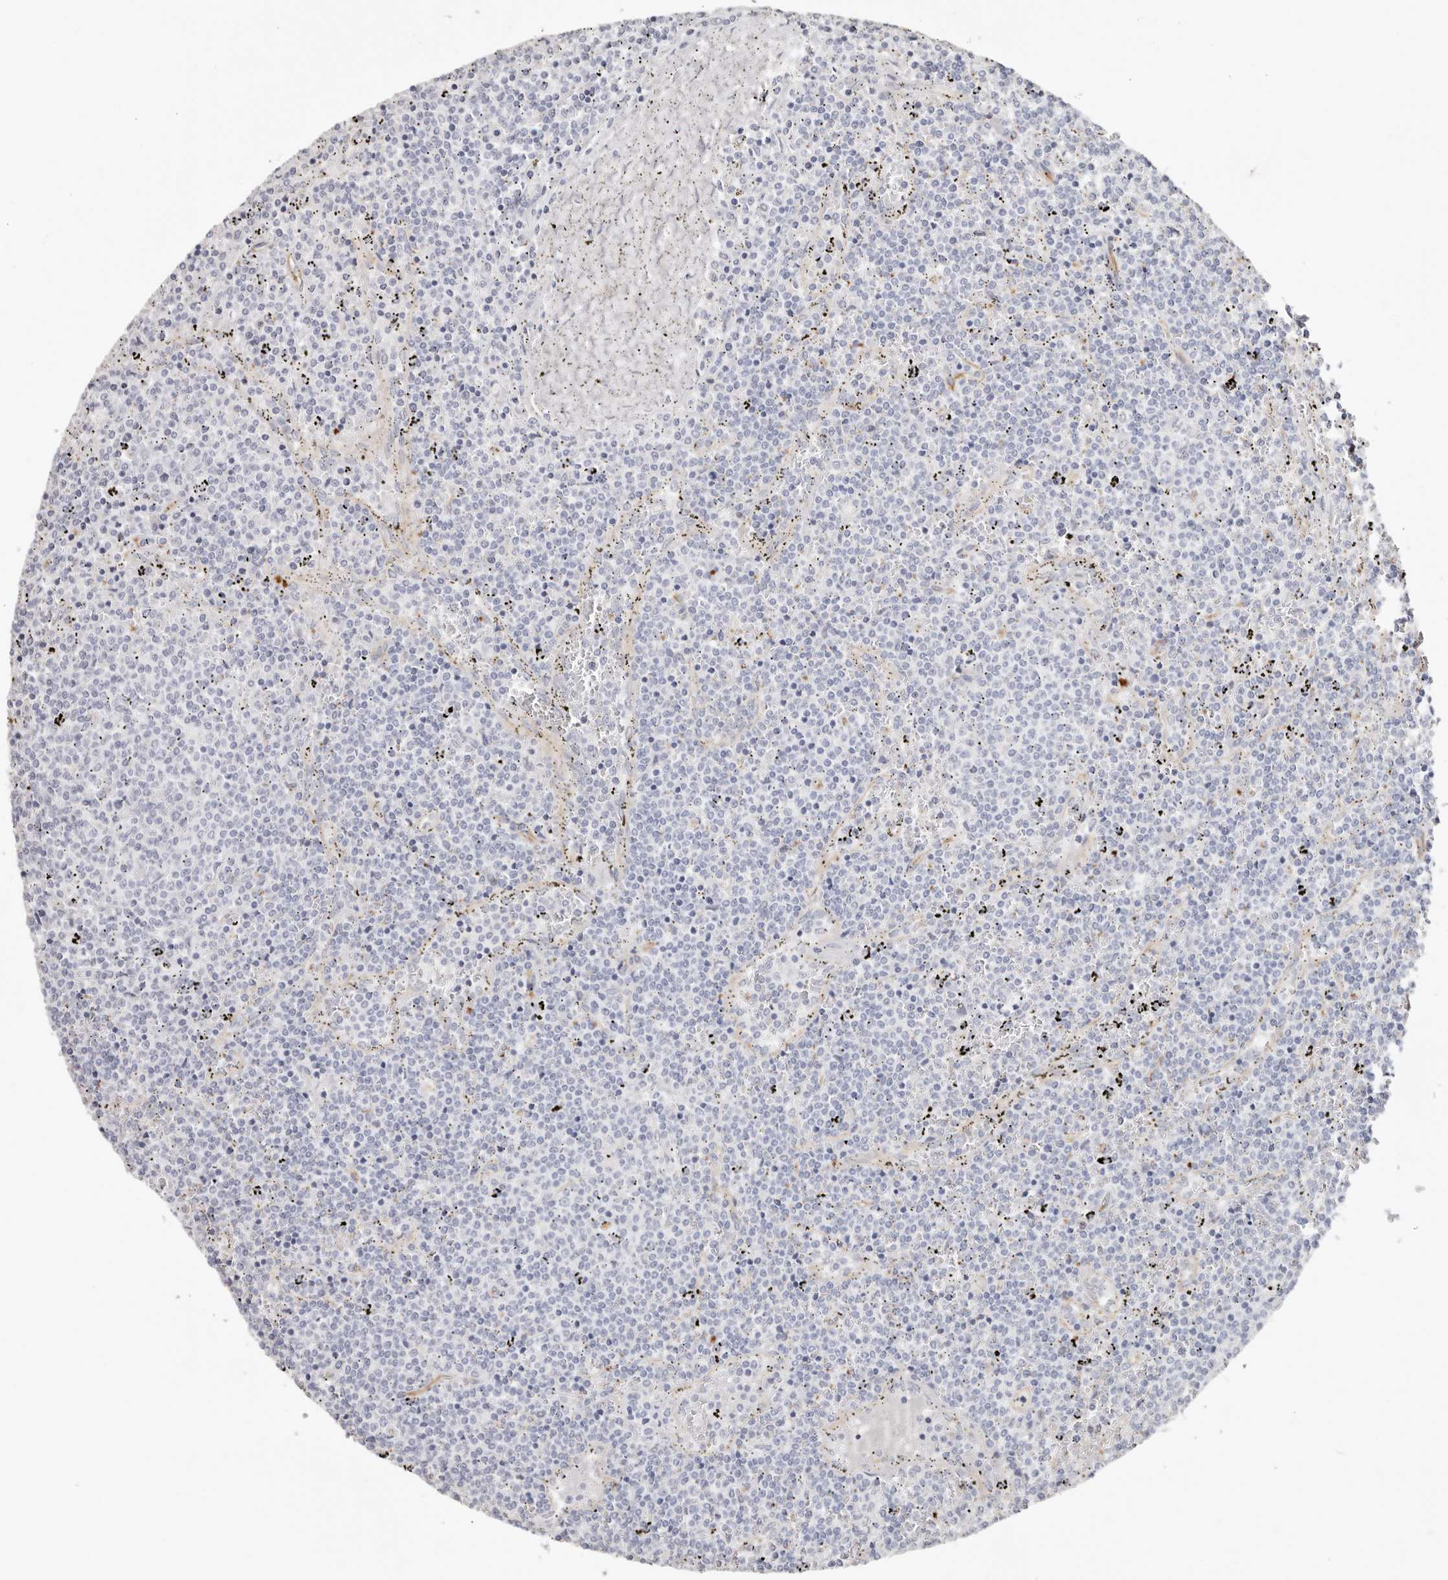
{"staining": {"intensity": "negative", "quantity": "none", "location": "none"}, "tissue": "lymphoma", "cell_type": "Tumor cells", "image_type": "cancer", "snomed": [{"axis": "morphology", "description": "Malignant lymphoma, non-Hodgkin's type, Low grade"}, {"axis": "topography", "description": "Spleen"}], "caption": "Lymphoma stained for a protein using IHC shows no expression tumor cells.", "gene": "PKDCC", "patient": {"sex": "female", "age": 50}}